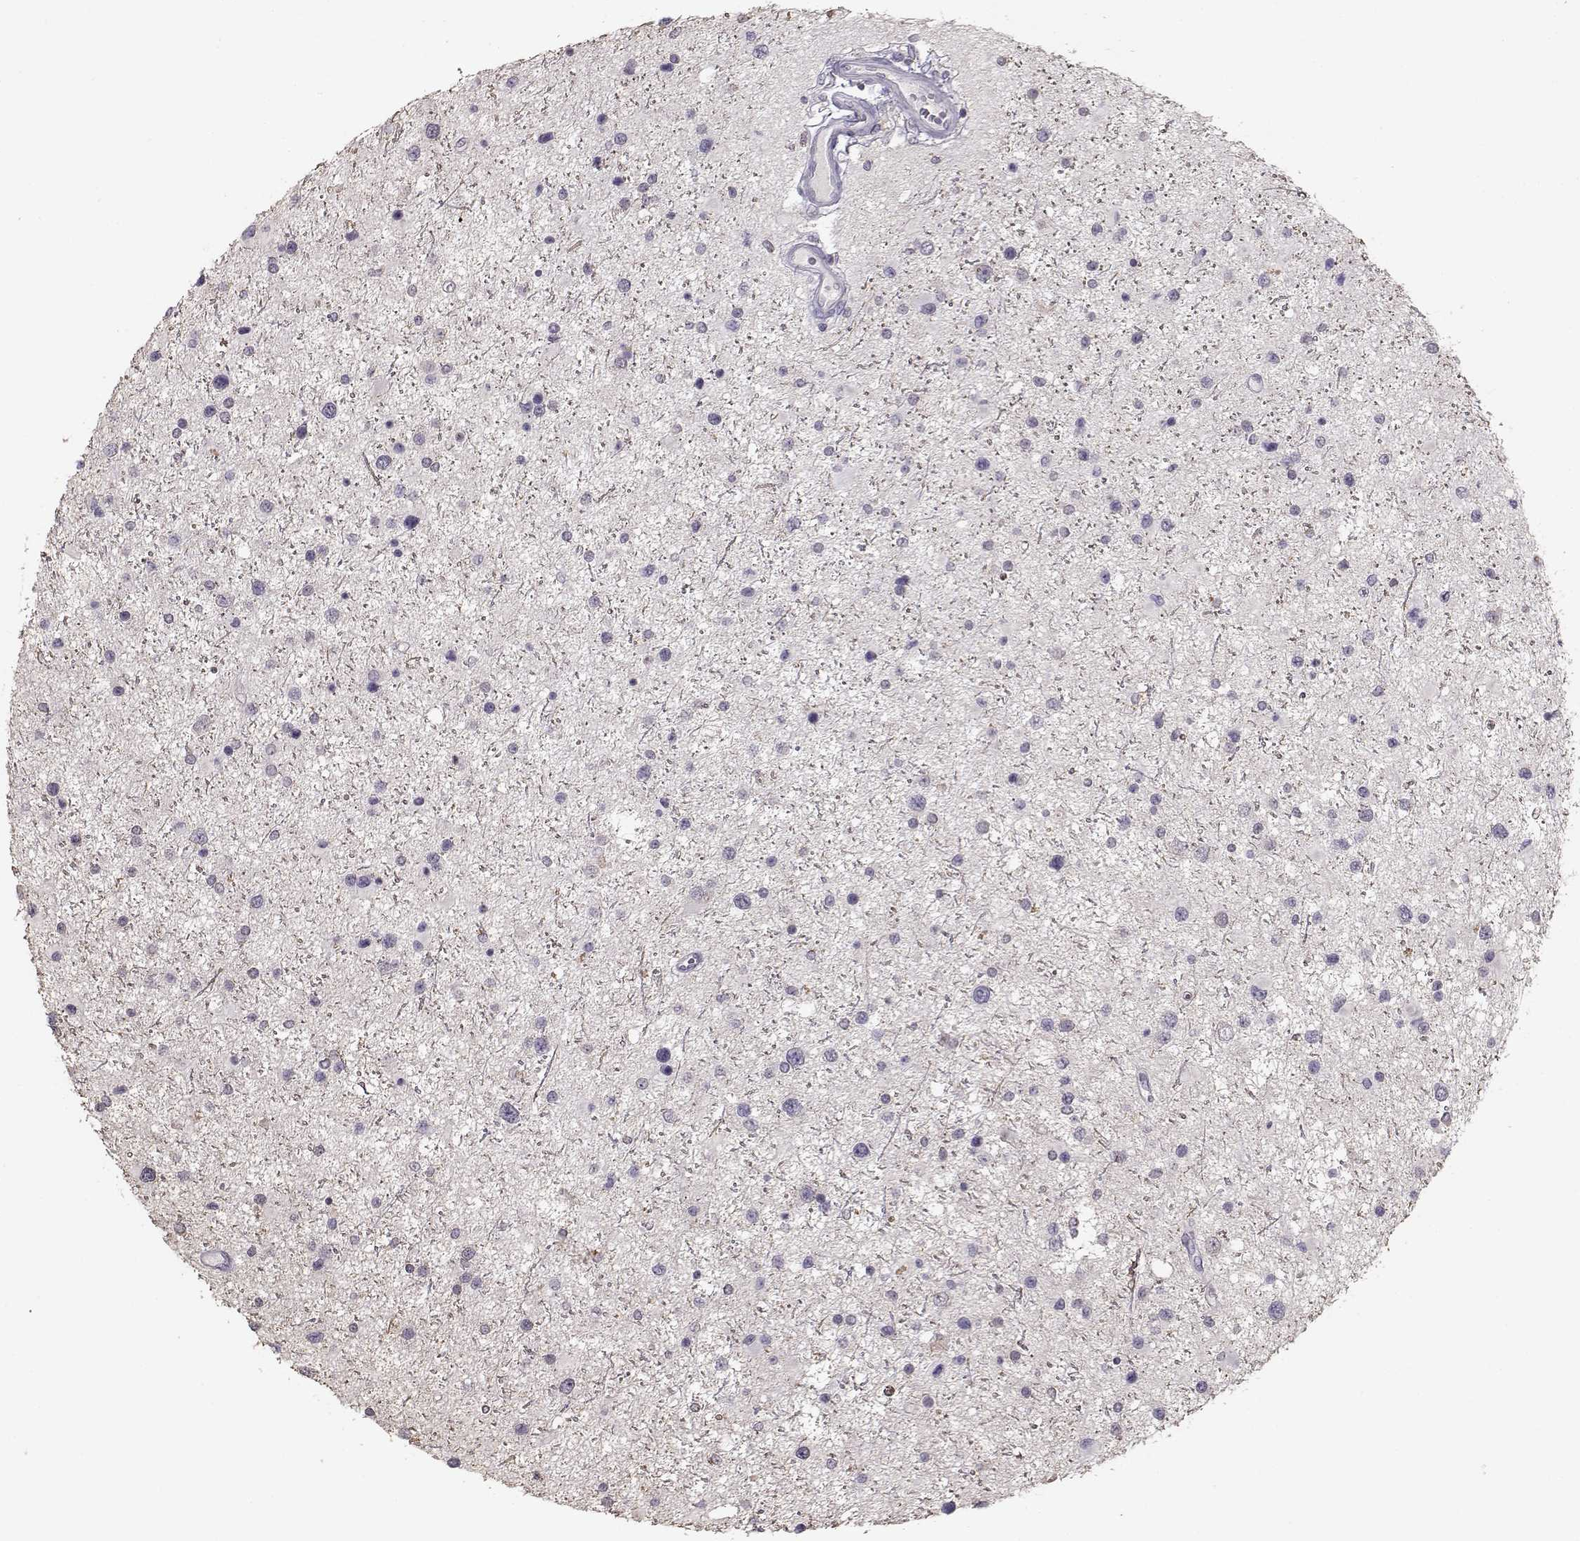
{"staining": {"intensity": "negative", "quantity": "none", "location": "none"}, "tissue": "glioma", "cell_type": "Tumor cells", "image_type": "cancer", "snomed": [{"axis": "morphology", "description": "Glioma, malignant, Low grade"}, {"axis": "topography", "description": "Brain"}], "caption": "A high-resolution micrograph shows immunohistochemistry staining of malignant glioma (low-grade), which demonstrates no significant expression in tumor cells.", "gene": "UROC1", "patient": {"sex": "female", "age": 32}}